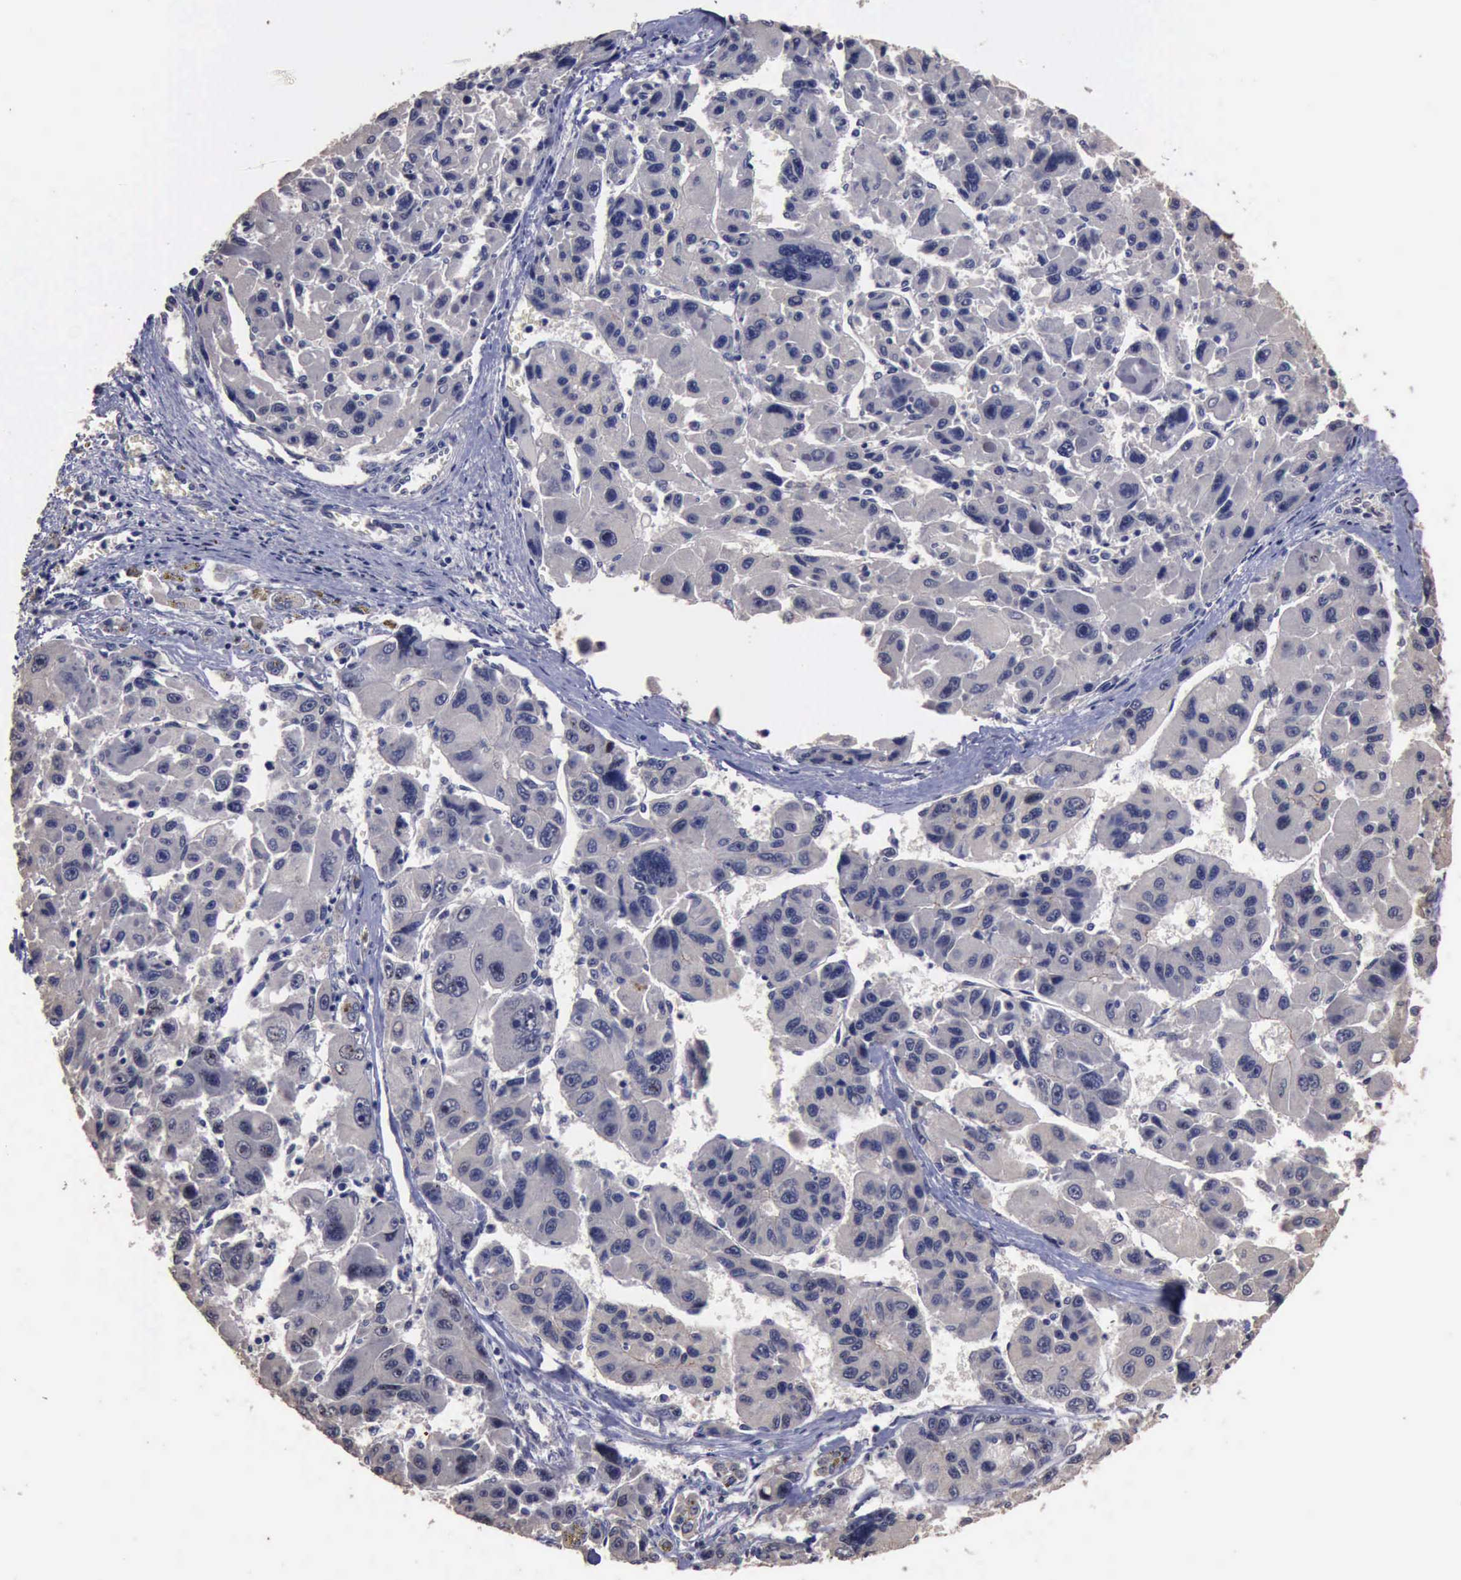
{"staining": {"intensity": "negative", "quantity": "none", "location": "none"}, "tissue": "liver cancer", "cell_type": "Tumor cells", "image_type": "cancer", "snomed": [{"axis": "morphology", "description": "Carcinoma, Hepatocellular, NOS"}, {"axis": "topography", "description": "Liver"}], "caption": "Tumor cells are negative for protein expression in human liver cancer (hepatocellular carcinoma).", "gene": "CRKL", "patient": {"sex": "male", "age": 64}}